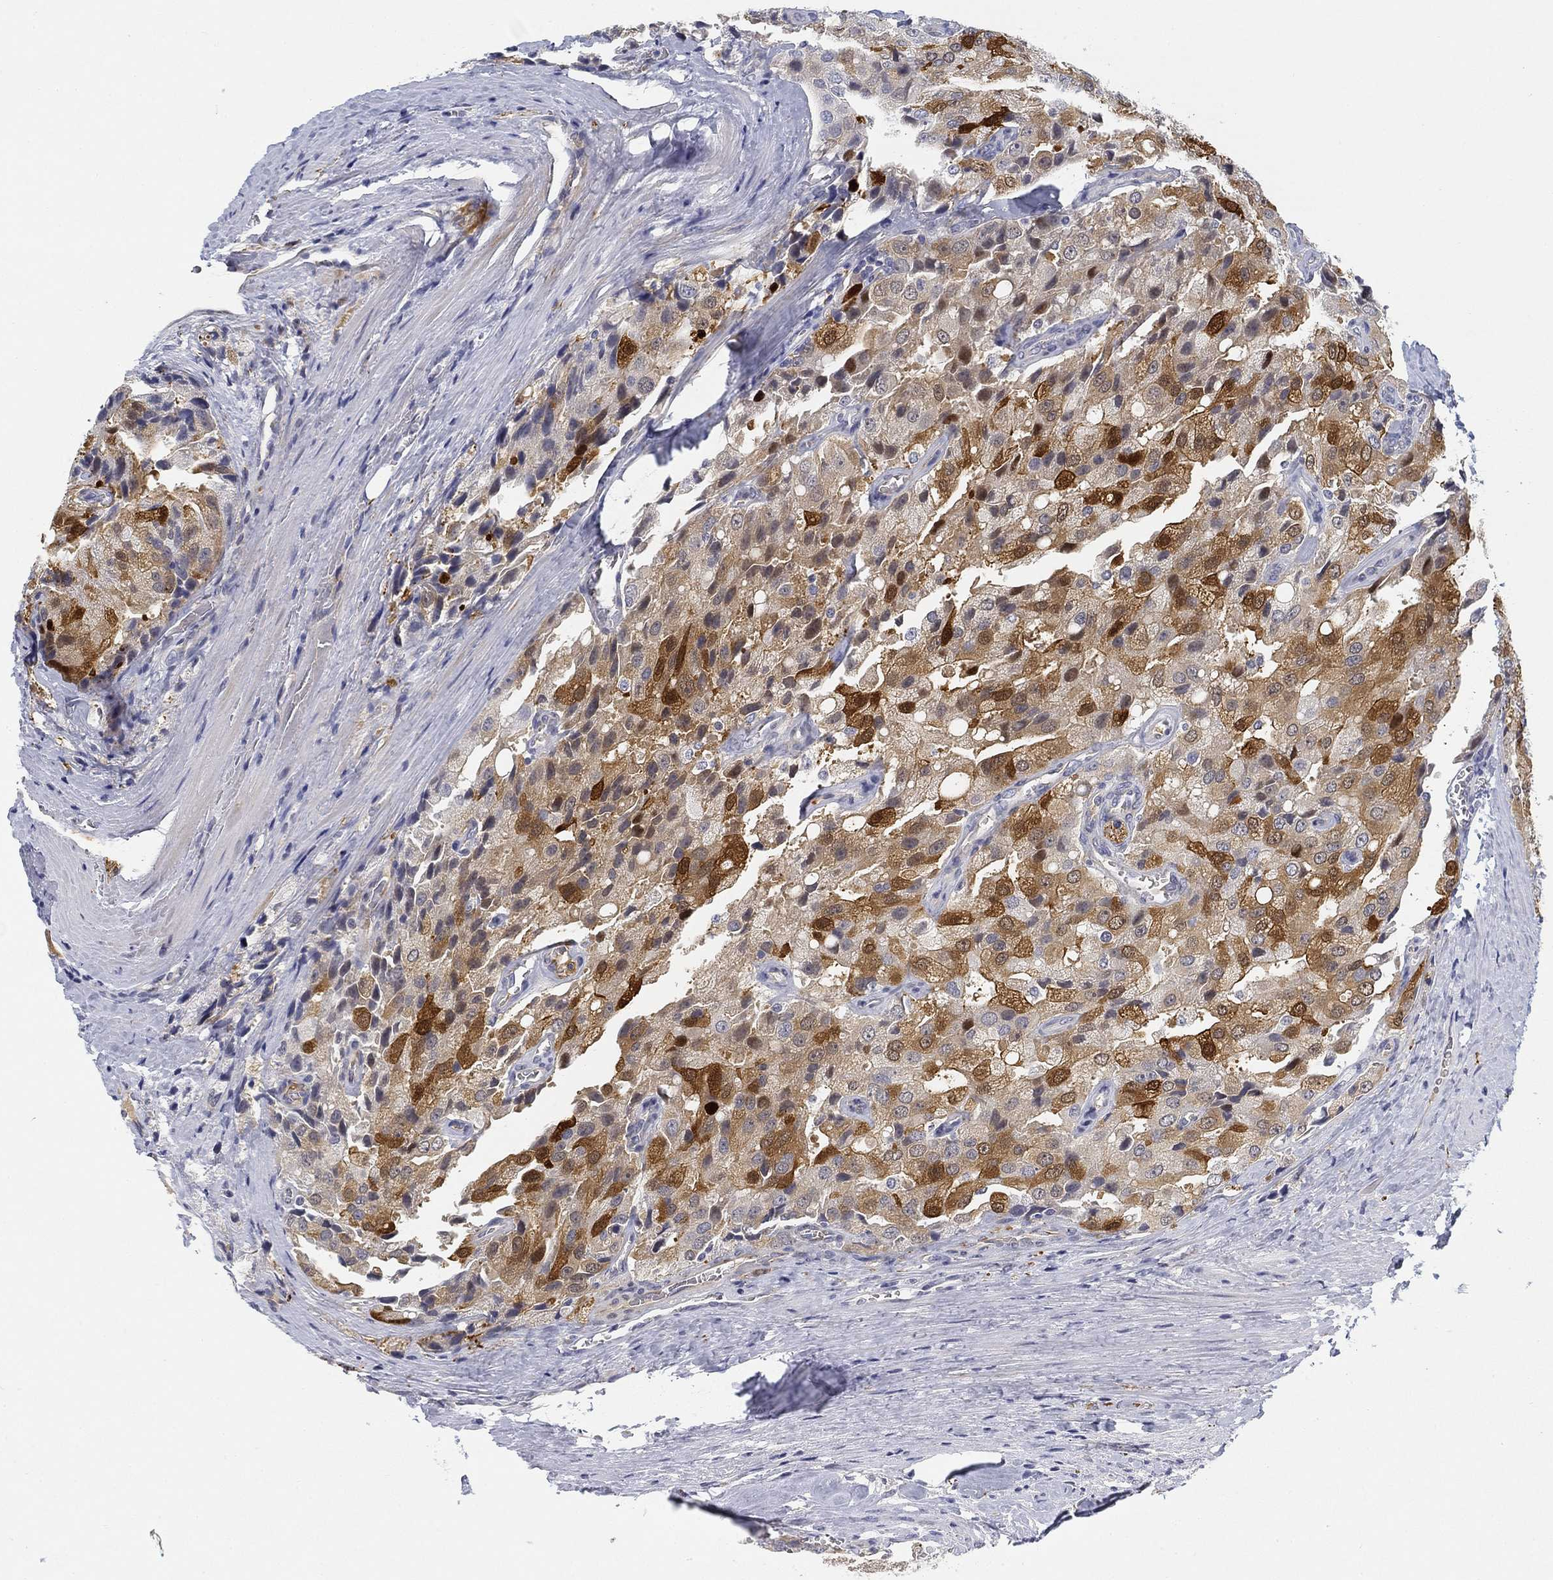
{"staining": {"intensity": "moderate", "quantity": "25%-75%", "location": "cytoplasmic/membranous"}, "tissue": "prostate cancer", "cell_type": "Tumor cells", "image_type": "cancer", "snomed": [{"axis": "morphology", "description": "Adenocarcinoma, NOS"}, {"axis": "topography", "description": "Prostate and seminal vesicle, NOS"}, {"axis": "topography", "description": "Prostate"}], "caption": "This histopathology image shows IHC staining of human adenocarcinoma (prostate), with medium moderate cytoplasmic/membranous positivity in approximately 25%-75% of tumor cells.", "gene": "SLC2A5", "patient": {"sex": "male", "age": 67}}